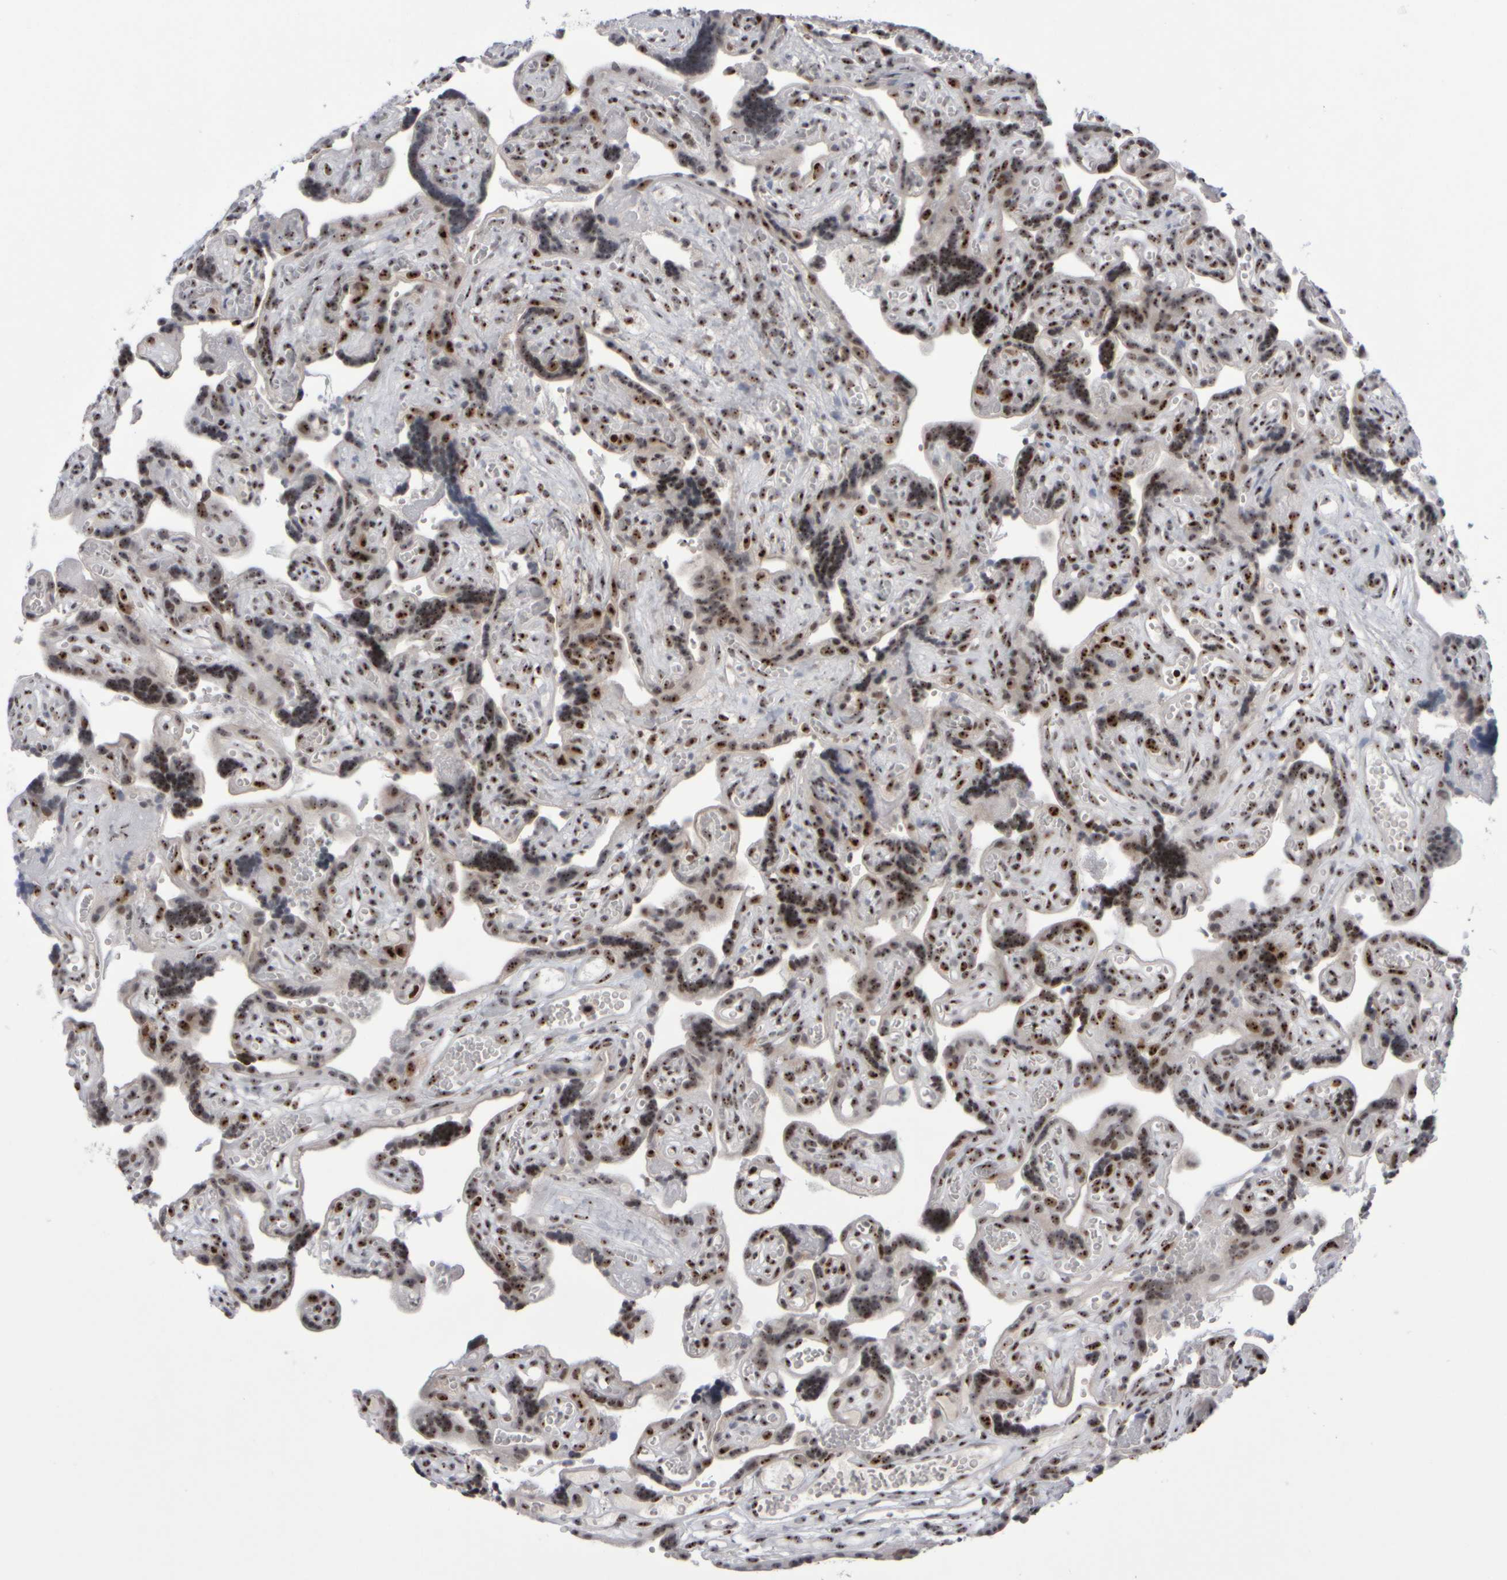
{"staining": {"intensity": "moderate", "quantity": ">75%", "location": "nuclear"}, "tissue": "placenta", "cell_type": "Trophoblastic cells", "image_type": "normal", "snomed": [{"axis": "morphology", "description": "Normal tissue, NOS"}, {"axis": "topography", "description": "Placenta"}], "caption": "A histopathology image of placenta stained for a protein reveals moderate nuclear brown staining in trophoblastic cells. Nuclei are stained in blue.", "gene": "SURF6", "patient": {"sex": "female", "age": 30}}